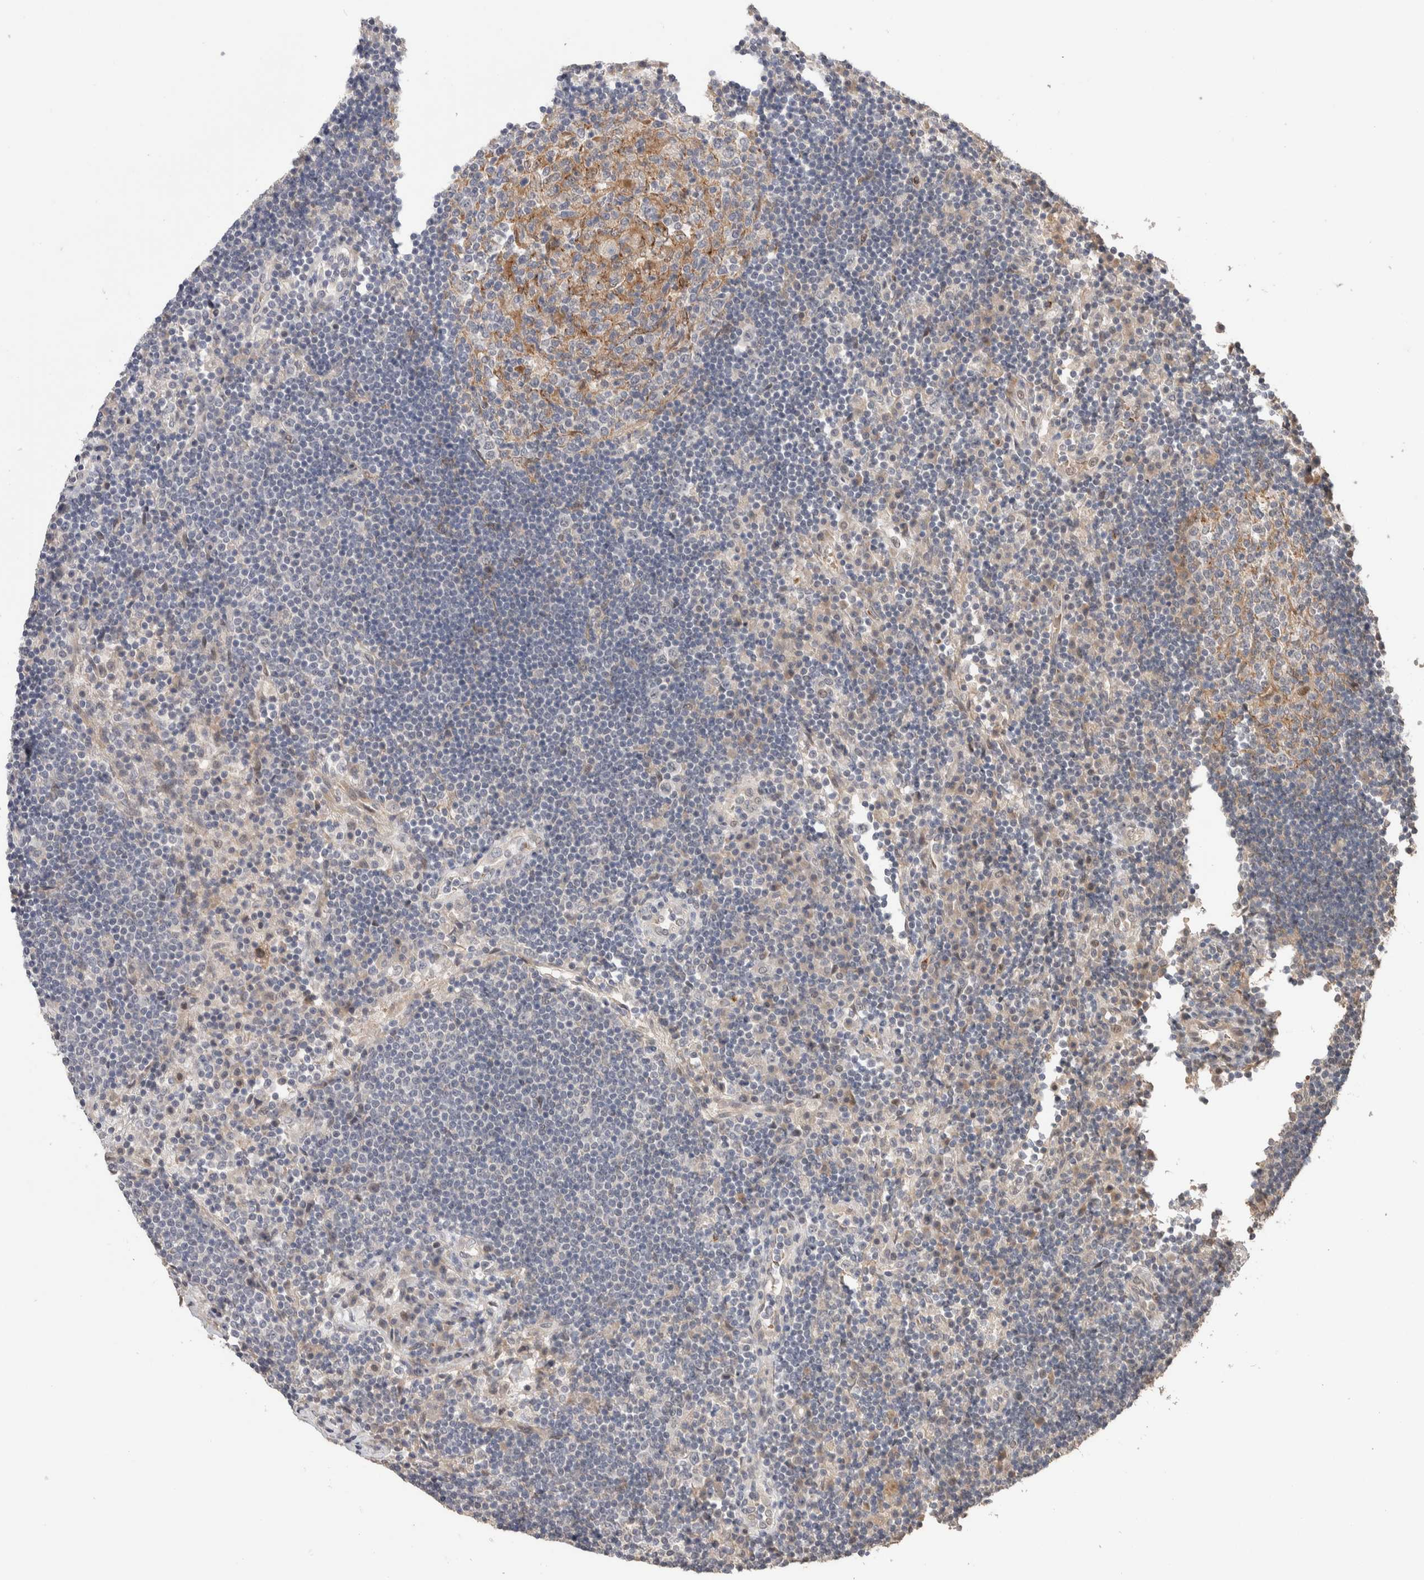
{"staining": {"intensity": "weak", "quantity": "25%-75%", "location": "cytoplasmic/membranous"}, "tissue": "lymph node", "cell_type": "Germinal center cells", "image_type": "normal", "snomed": [{"axis": "morphology", "description": "Normal tissue, NOS"}, {"axis": "topography", "description": "Lymph node"}], "caption": "This micrograph shows IHC staining of normal lymph node, with low weak cytoplasmic/membranous staining in approximately 25%-75% of germinal center cells.", "gene": "CASK", "patient": {"sex": "female", "age": 53}}